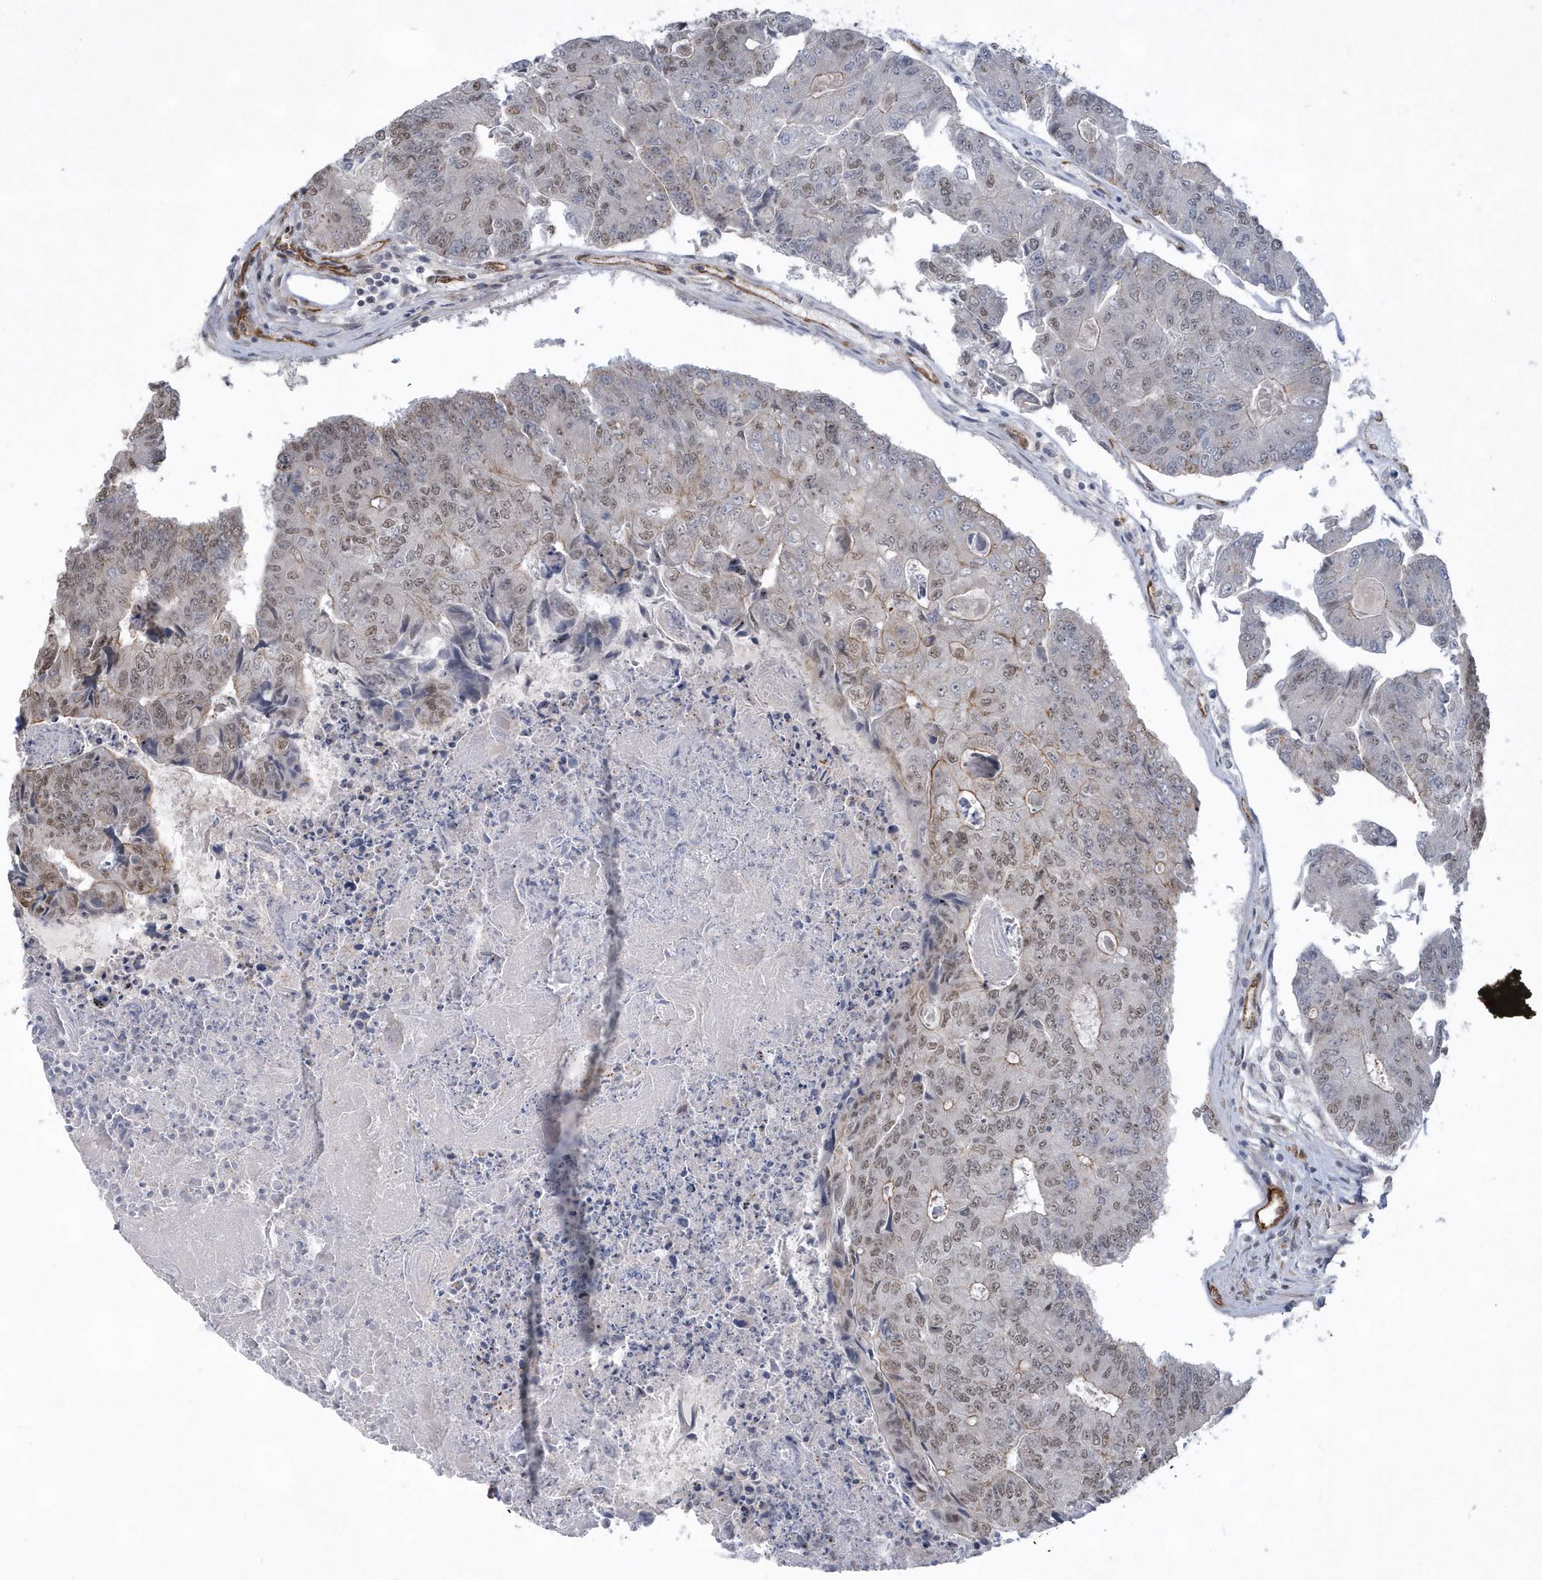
{"staining": {"intensity": "moderate", "quantity": "25%-75%", "location": "cytoplasmic/membranous,nuclear"}, "tissue": "colorectal cancer", "cell_type": "Tumor cells", "image_type": "cancer", "snomed": [{"axis": "morphology", "description": "Adenocarcinoma, NOS"}, {"axis": "topography", "description": "Colon"}], "caption": "A photomicrograph of human adenocarcinoma (colorectal) stained for a protein demonstrates moderate cytoplasmic/membranous and nuclear brown staining in tumor cells.", "gene": "RAI14", "patient": {"sex": "female", "age": 67}}